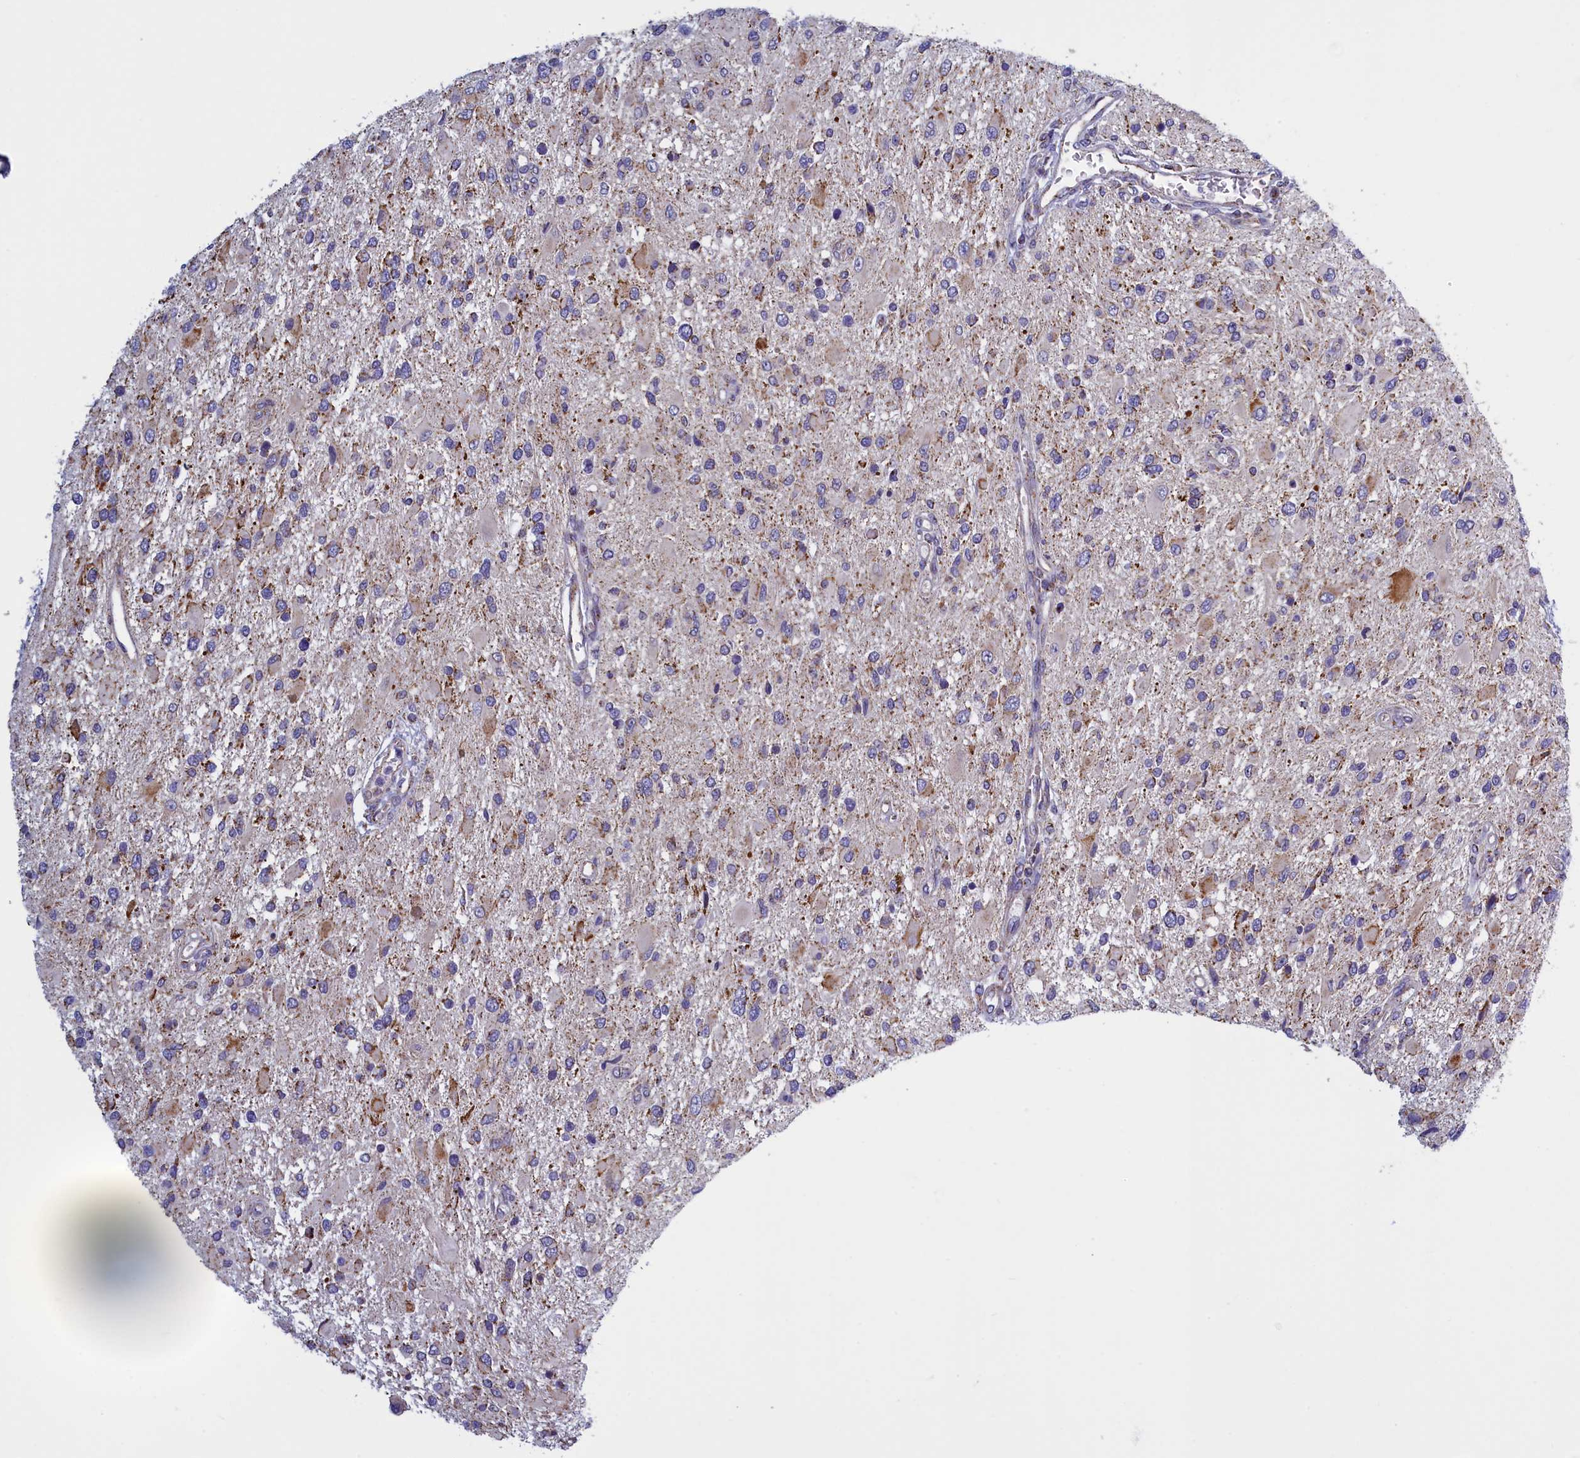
{"staining": {"intensity": "weak", "quantity": "<25%", "location": "cytoplasmic/membranous"}, "tissue": "glioma", "cell_type": "Tumor cells", "image_type": "cancer", "snomed": [{"axis": "morphology", "description": "Glioma, malignant, High grade"}, {"axis": "topography", "description": "Brain"}], "caption": "This is an IHC photomicrograph of malignant glioma (high-grade). There is no positivity in tumor cells.", "gene": "IFT122", "patient": {"sex": "male", "age": 53}}